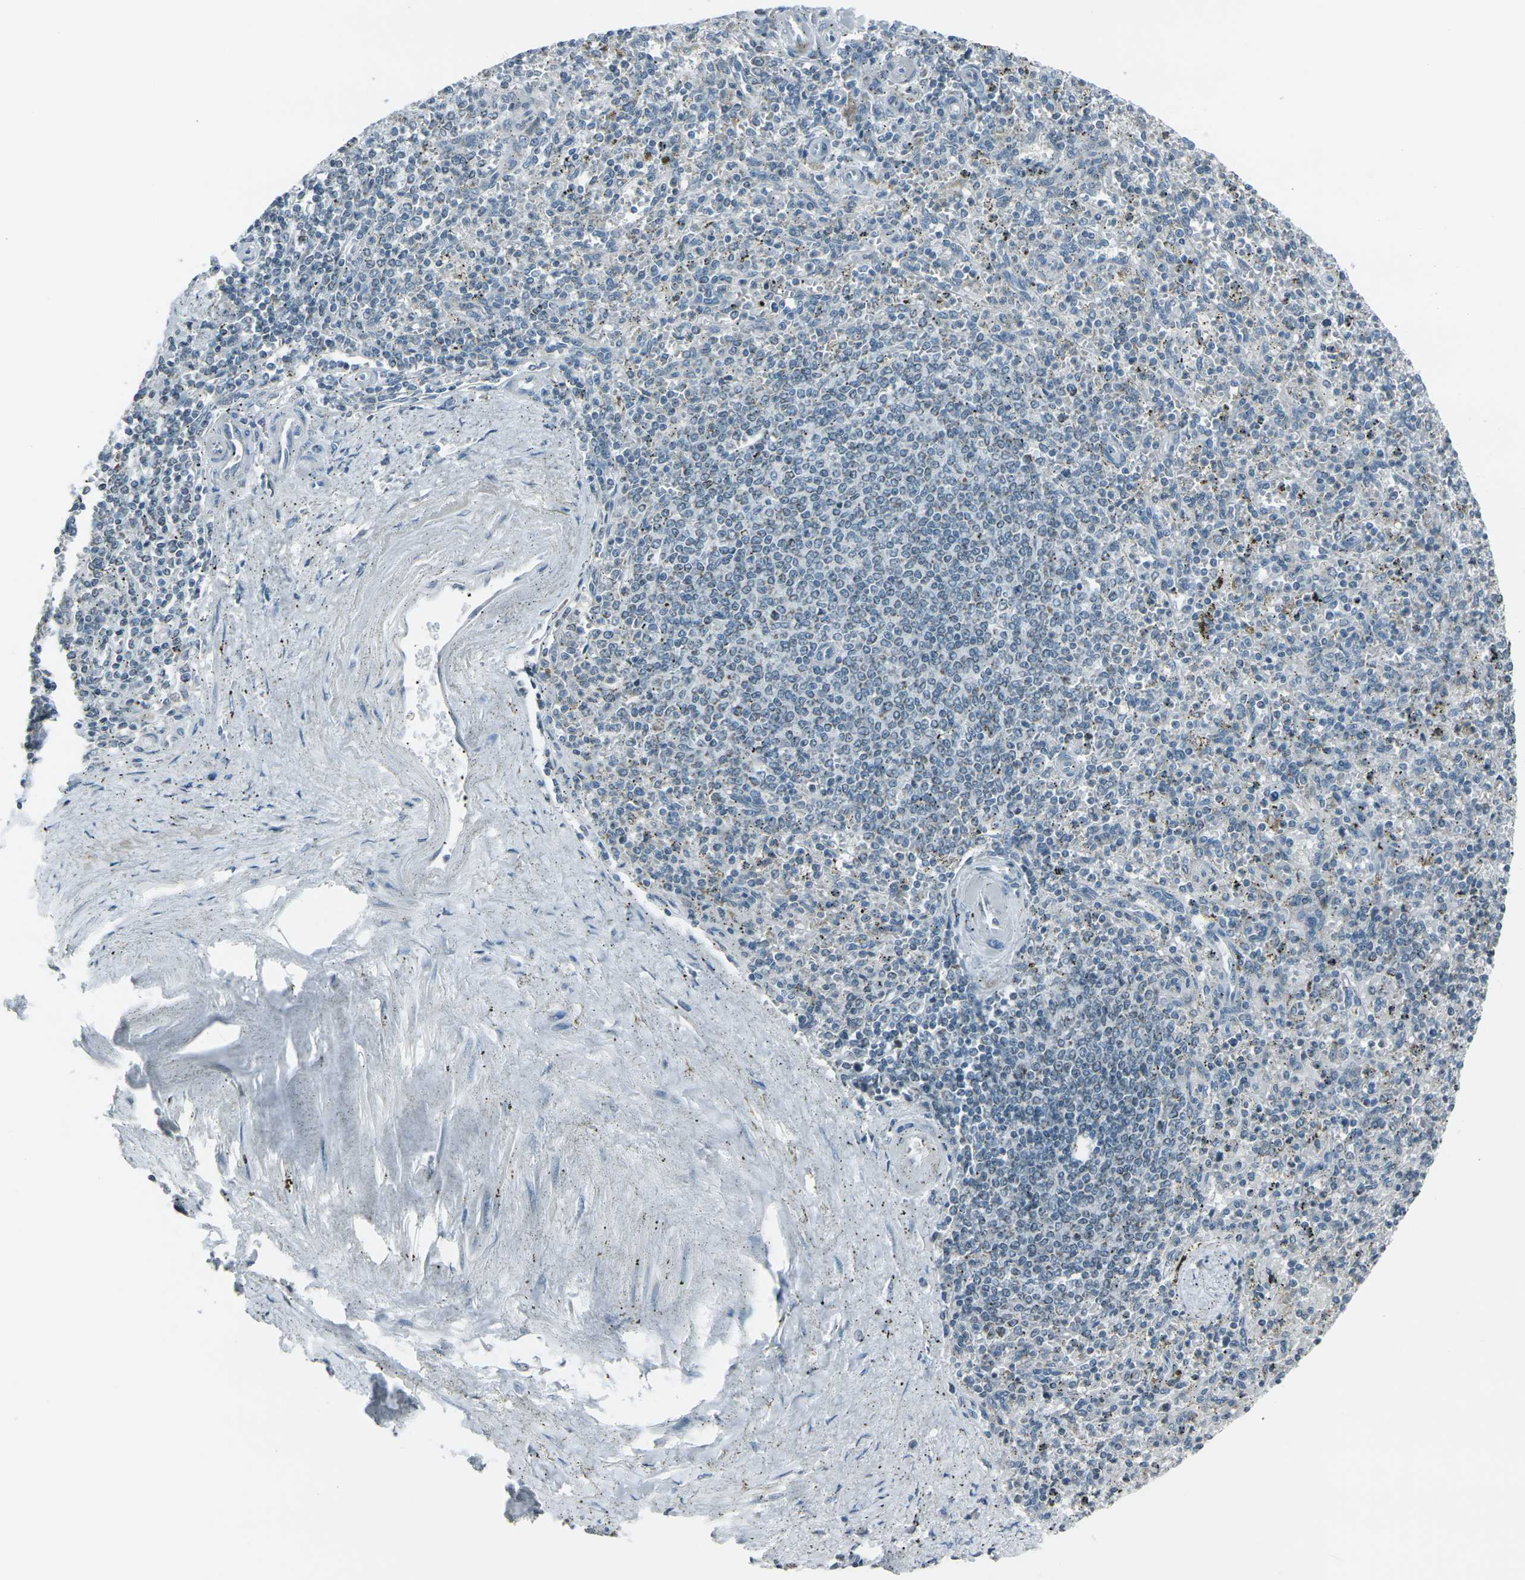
{"staining": {"intensity": "weak", "quantity": "<25%", "location": "cytoplasmic/membranous"}, "tissue": "spleen", "cell_type": "Cells in red pulp", "image_type": "normal", "snomed": [{"axis": "morphology", "description": "Normal tissue, NOS"}, {"axis": "topography", "description": "Spleen"}], "caption": "DAB (3,3'-diaminobenzidine) immunohistochemical staining of benign spleen displays no significant expression in cells in red pulp.", "gene": "H2BC1", "patient": {"sex": "male", "age": 72}}